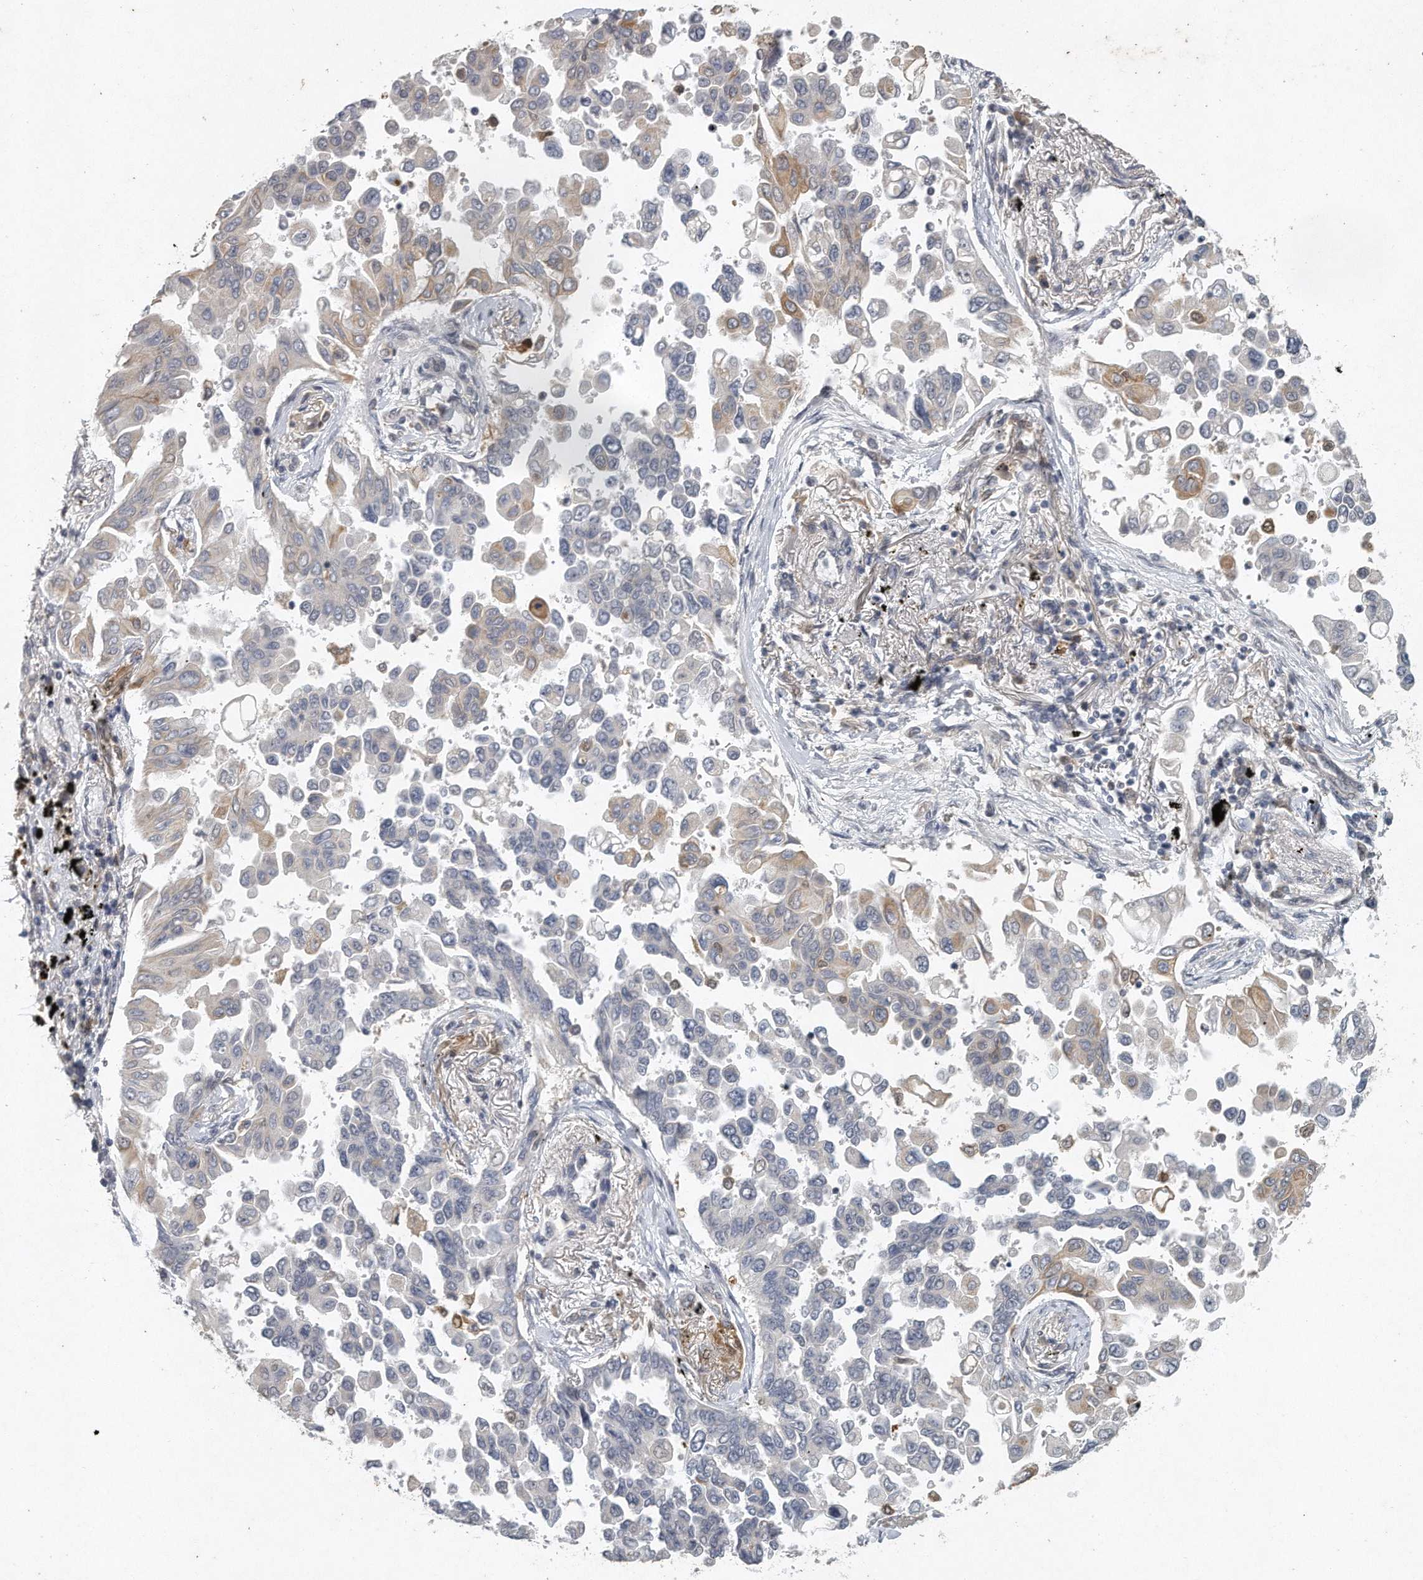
{"staining": {"intensity": "weak", "quantity": "<25%", "location": "cytoplasmic/membranous"}, "tissue": "lung cancer", "cell_type": "Tumor cells", "image_type": "cancer", "snomed": [{"axis": "morphology", "description": "Adenocarcinoma, NOS"}, {"axis": "topography", "description": "Lung"}], "caption": "There is no significant staining in tumor cells of adenocarcinoma (lung).", "gene": "CAMK1", "patient": {"sex": "female", "age": 67}}